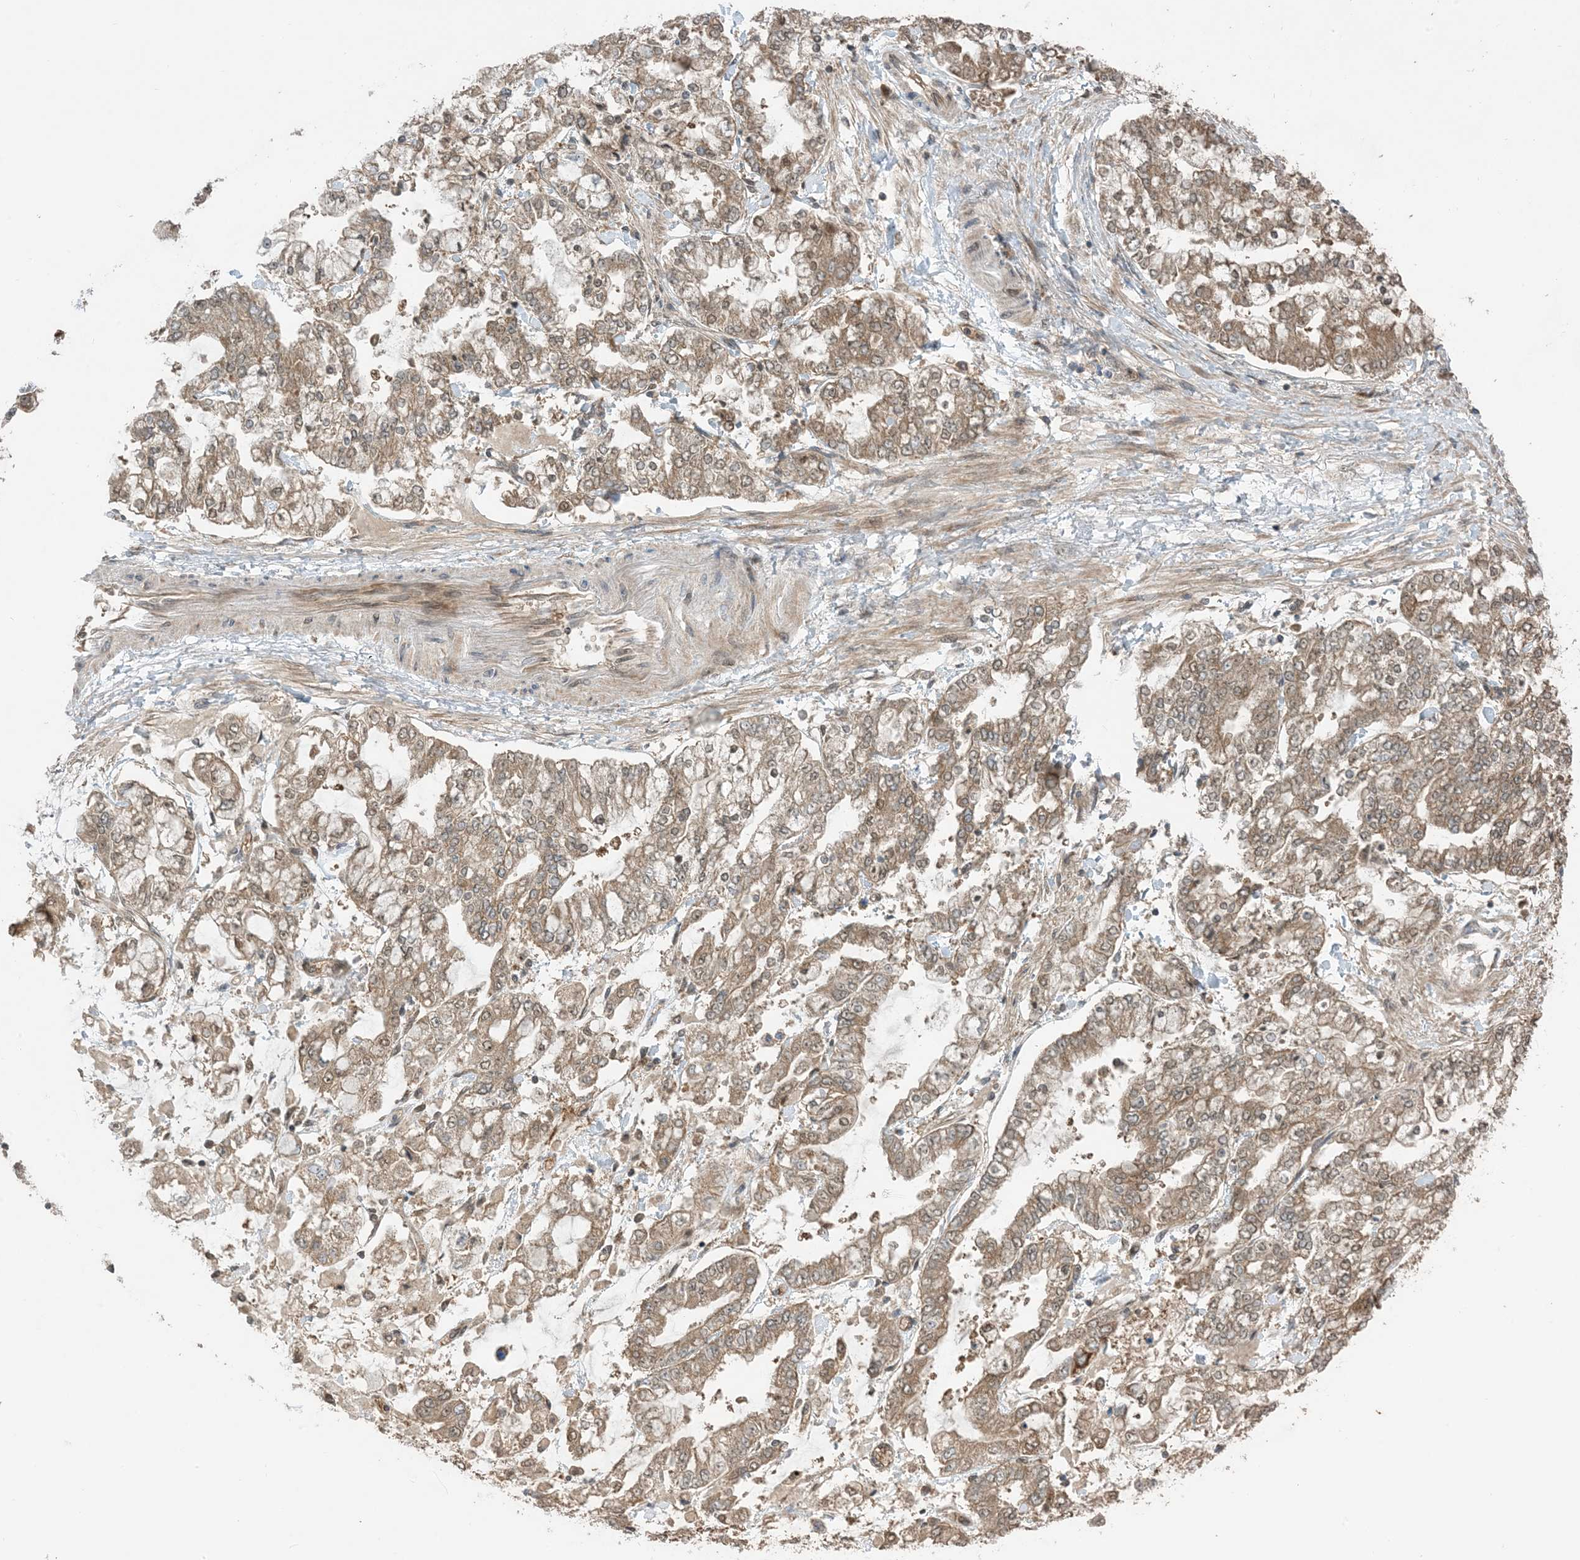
{"staining": {"intensity": "moderate", "quantity": ">75%", "location": "cytoplasmic/membranous"}, "tissue": "stomach cancer", "cell_type": "Tumor cells", "image_type": "cancer", "snomed": [{"axis": "morphology", "description": "Normal tissue, NOS"}, {"axis": "morphology", "description": "Adenocarcinoma, NOS"}, {"axis": "topography", "description": "Stomach, upper"}, {"axis": "topography", "description": "Stomach"}], "caption": "Immunohistochemical staining of human stomach adenocarcinoma reveals medium levels of moderate cytoplasmic/membranous protein expression in approximately >75% of tumor cells. Ihc stains the protein of interest in brown and the nuclei are stained blue.", "gene": "PUSL1", "patient": {"sex": "male", "age": 76}}